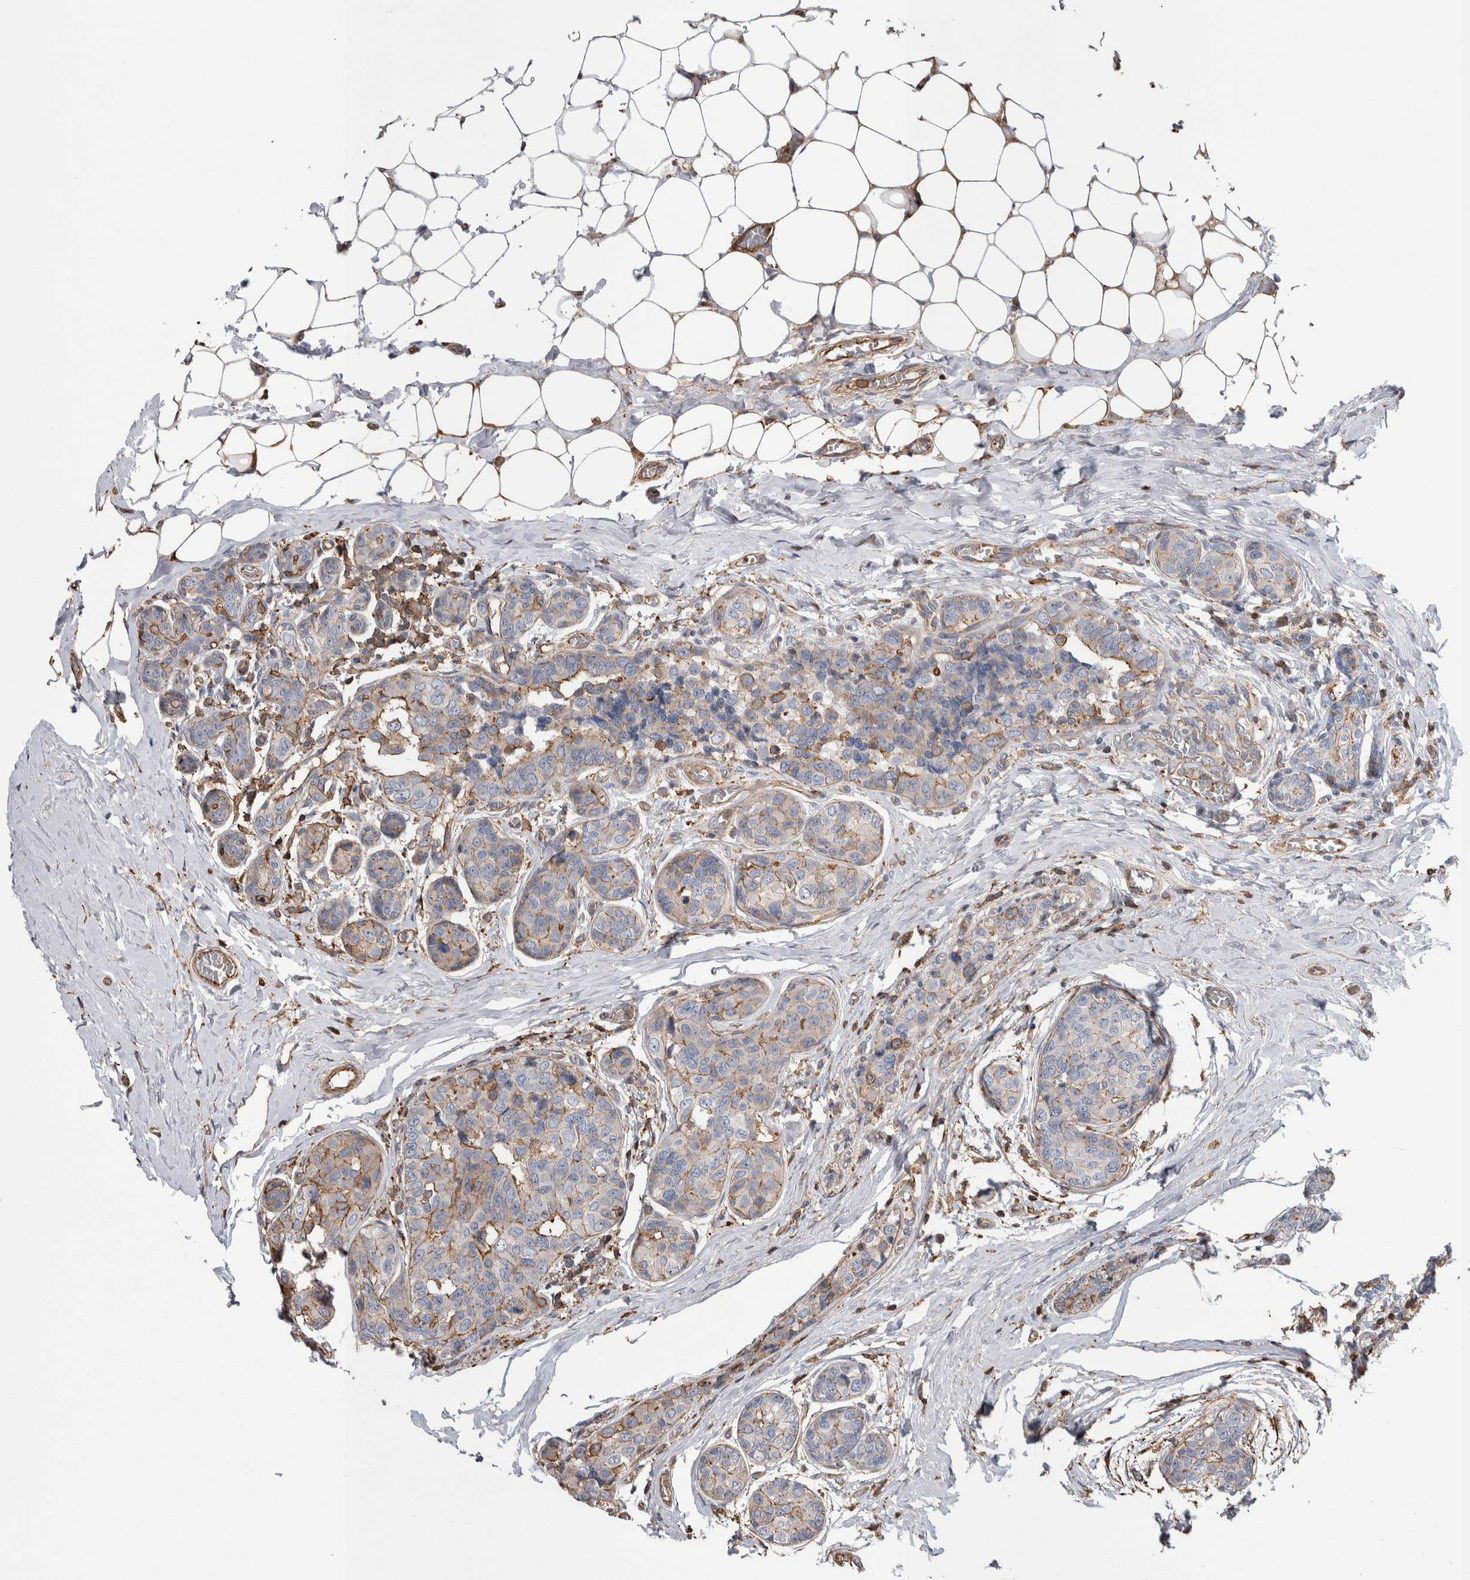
{"staining": {"intensity": "moderate", "quantity": "<25%", "location": "cytoplasmic/membranous"}, "tissue": "breast cancer", "cell_type": "Tumor cells", "image_type": "cancer", "snomed": [{"axis": "morphology", "description": "Normal tissue, NOS"}, {"axis": "morphology", "description": "Duct carcinoma"}, {"axis": "topography", "description": "Breast"}], "caption": "Immunohistochemistry micrograph of neoplastic tissue: human breast infiltrating ductal carcinoma stained using immunohistochemistry exhibits low levels of moderate protein expression localized specifically in the cytoplasmic/membranous of tumor cells, appearing as a cytoplasmic/membranous brown color.", "gene": "ENPP2", "patient": {"sex": "female", "age": 43}}